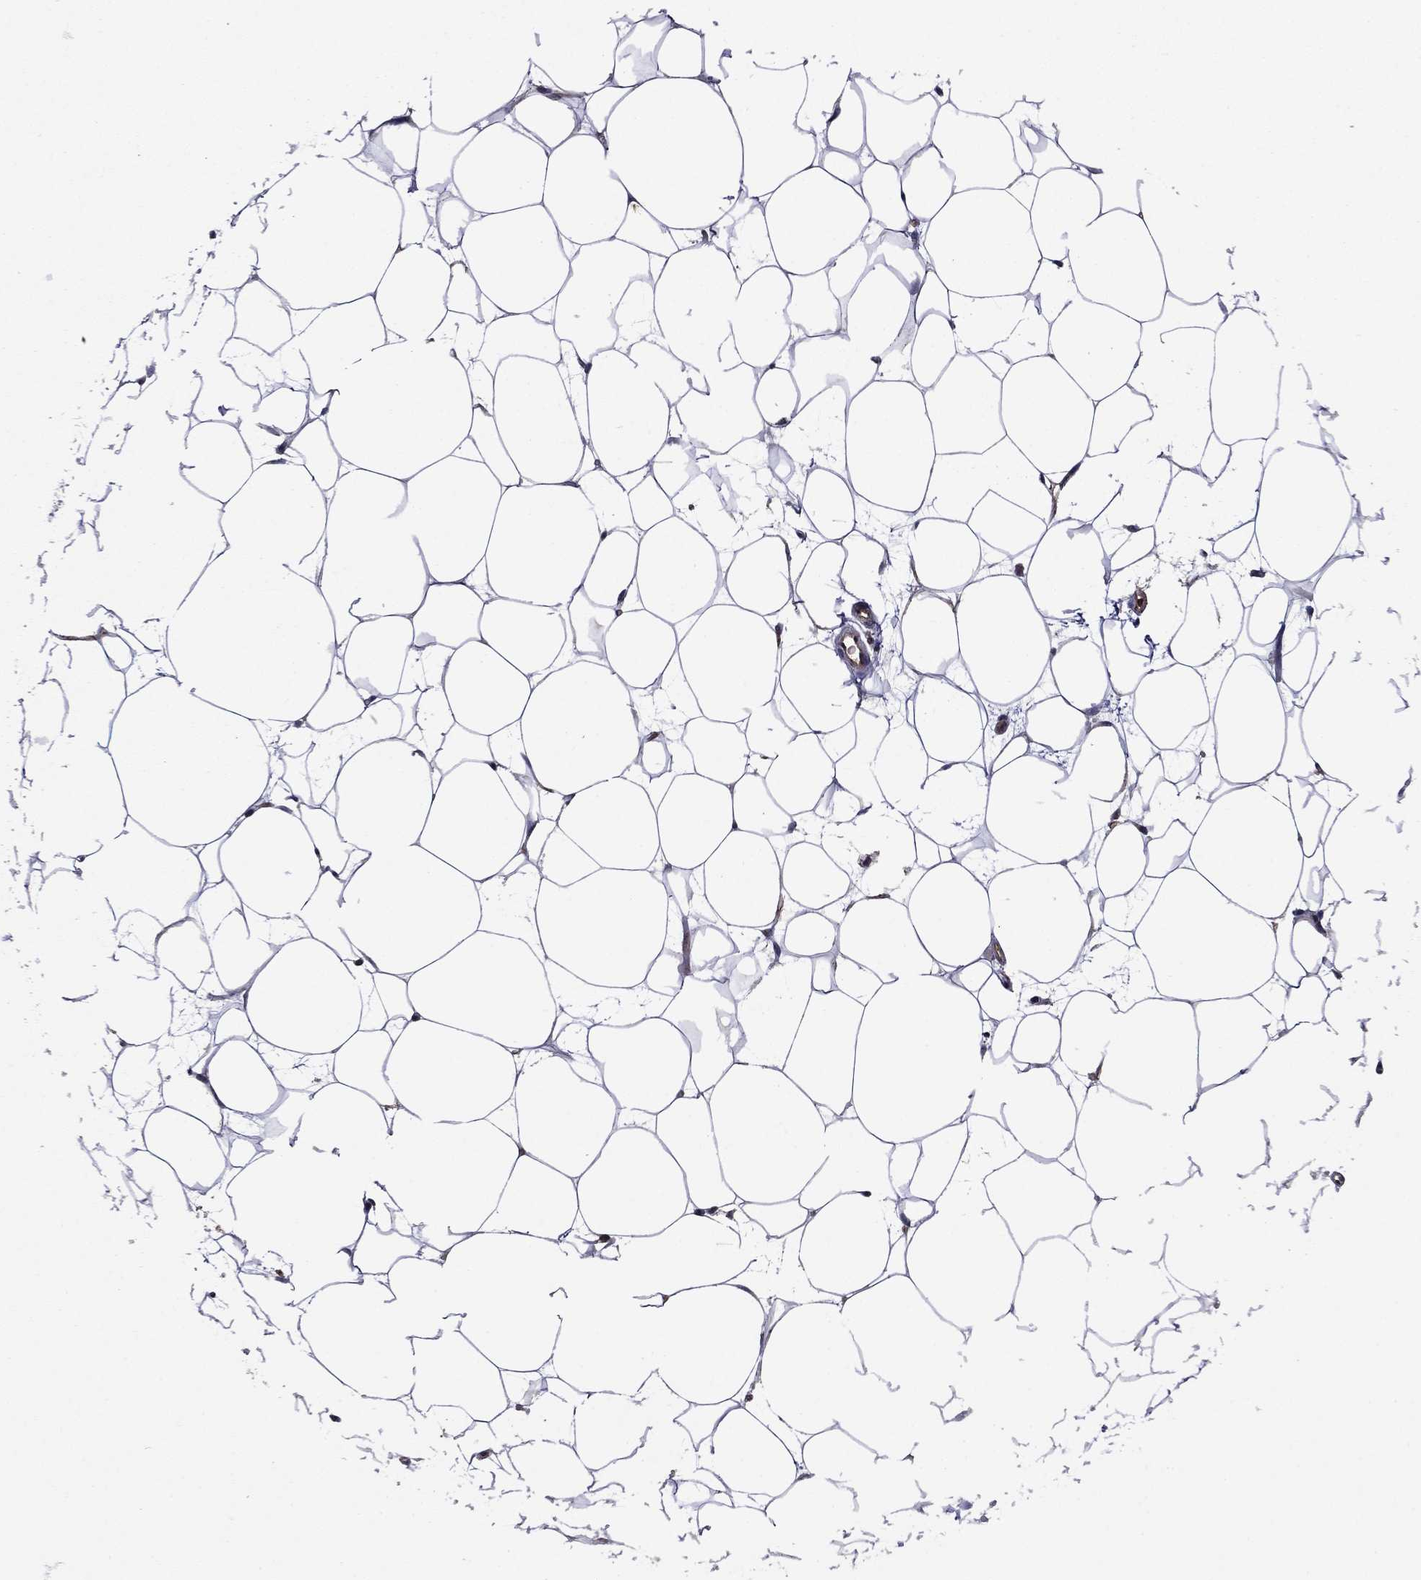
{"staining": {"intensity": "negative", "quantity": "none", "location": "none"}, "tissue": "breast", "cell_type": "Adipocytes", "image_type": "normal", "snomed": [{"axis": "morphology", "description": "Normal tissue, NOS"}, {"axis": "topography", "description": "Breast"}], "caption": "Image shows no significant protein staining in adipocytes of normal breast.", "gene": "APPBP2", "patient": {"sex": "female", "age": 37}}